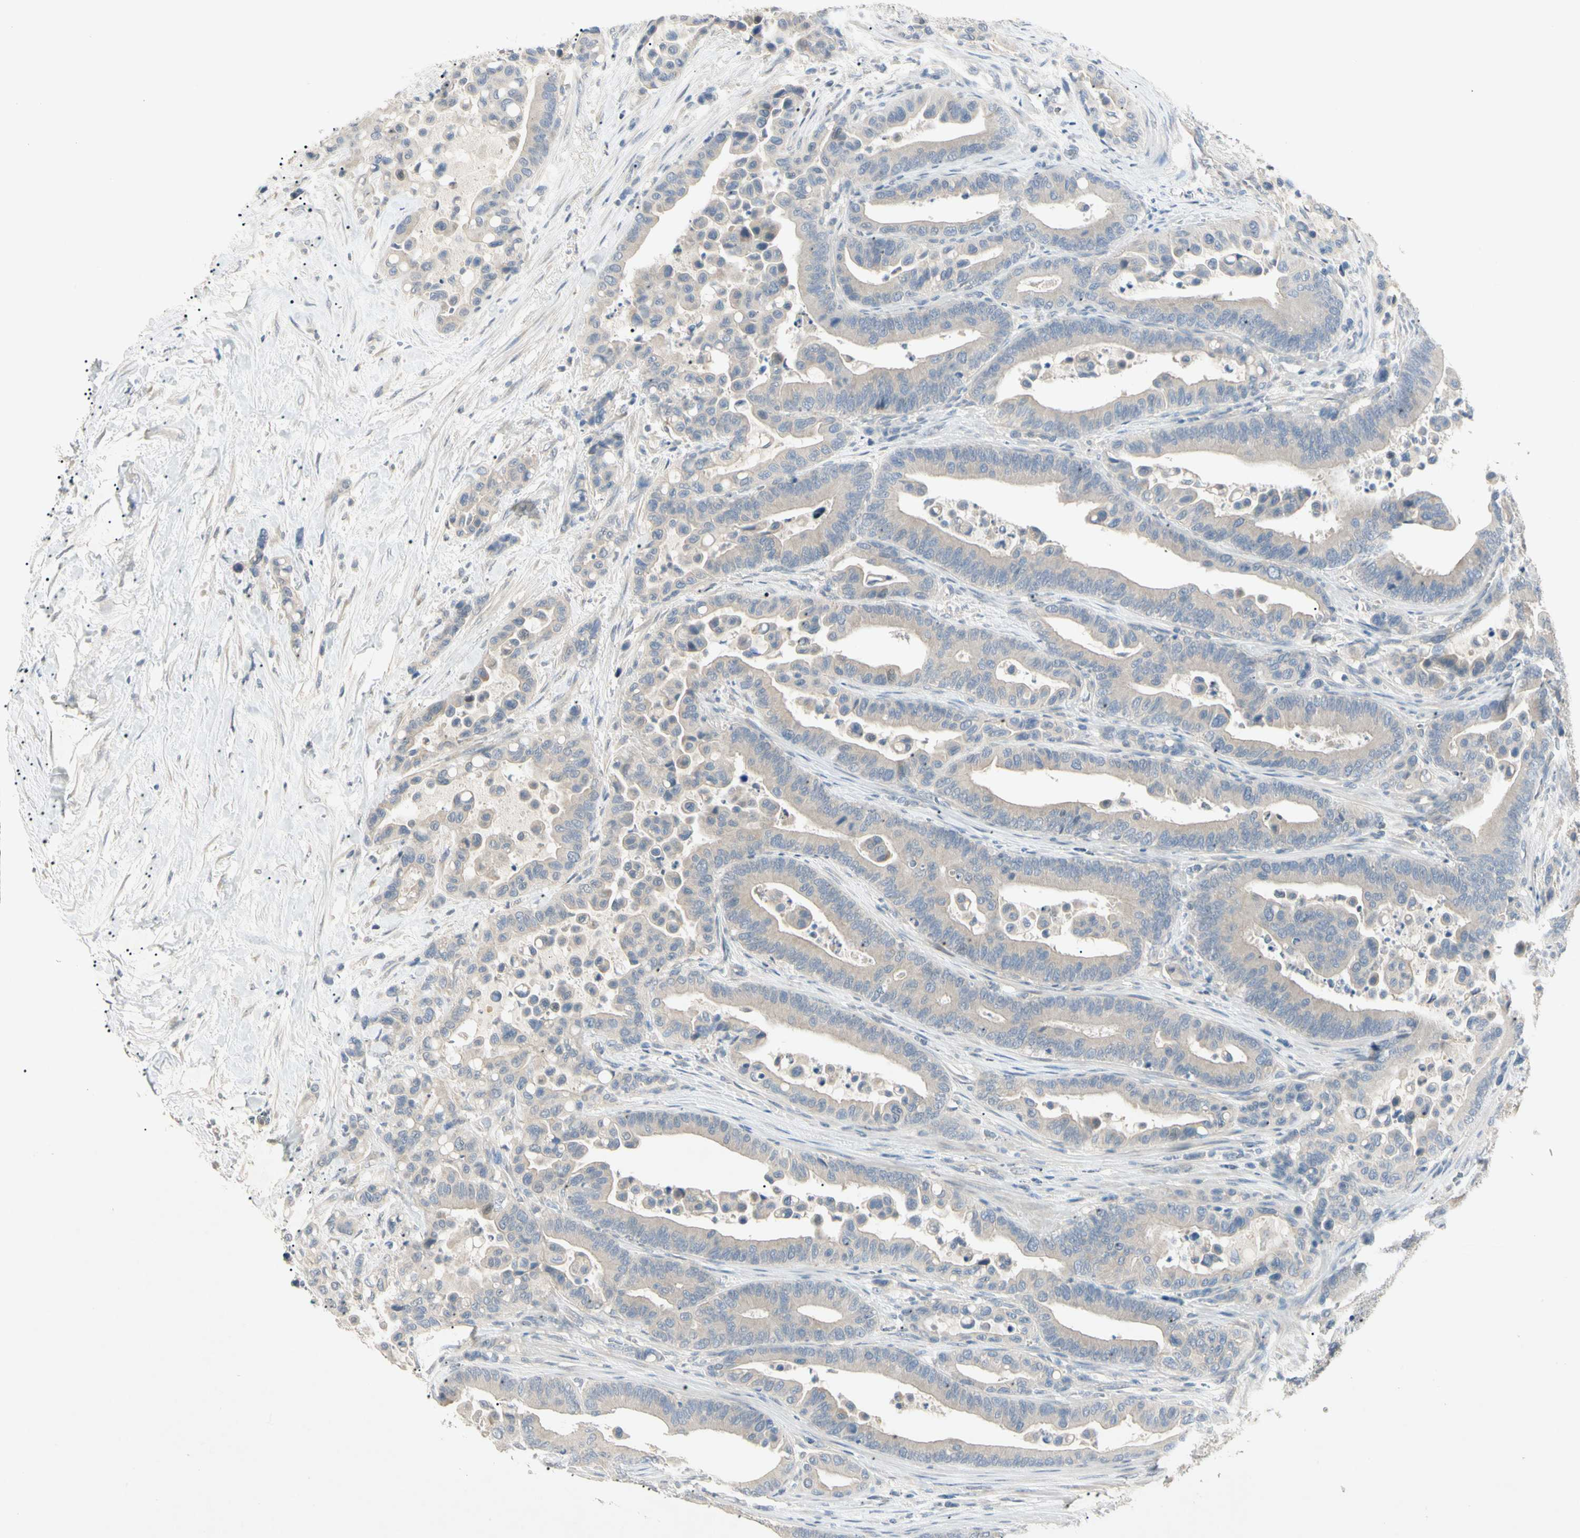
{"staining": {"intensity": "weak", "quantity": "<25%", "location": "cytoplasmic/membranous"}, "tissue": "colorectal cancer", "cell_type": "Tumor cells", "image_type": "cancer", "snomed": [{"axis": "morphology", "description": "Normal tissue, NOS"}, {"axis": "morphology", "description": "Adenocarcinoma, NOS"}, {"axis": "topography", "description": "Colon"}], "caption": "DAB (3,3'-diaminobenzidine) immunohistochemical staining of colorectal cancer (adenocarcinoma) shows no significant positivity in tumor cells. (Brightfield microscopy of DAB immunohistochemistry (IHC) at high magnification).", "gene": "PRSS21", "patient": {"sex": "male", "age": 82}}